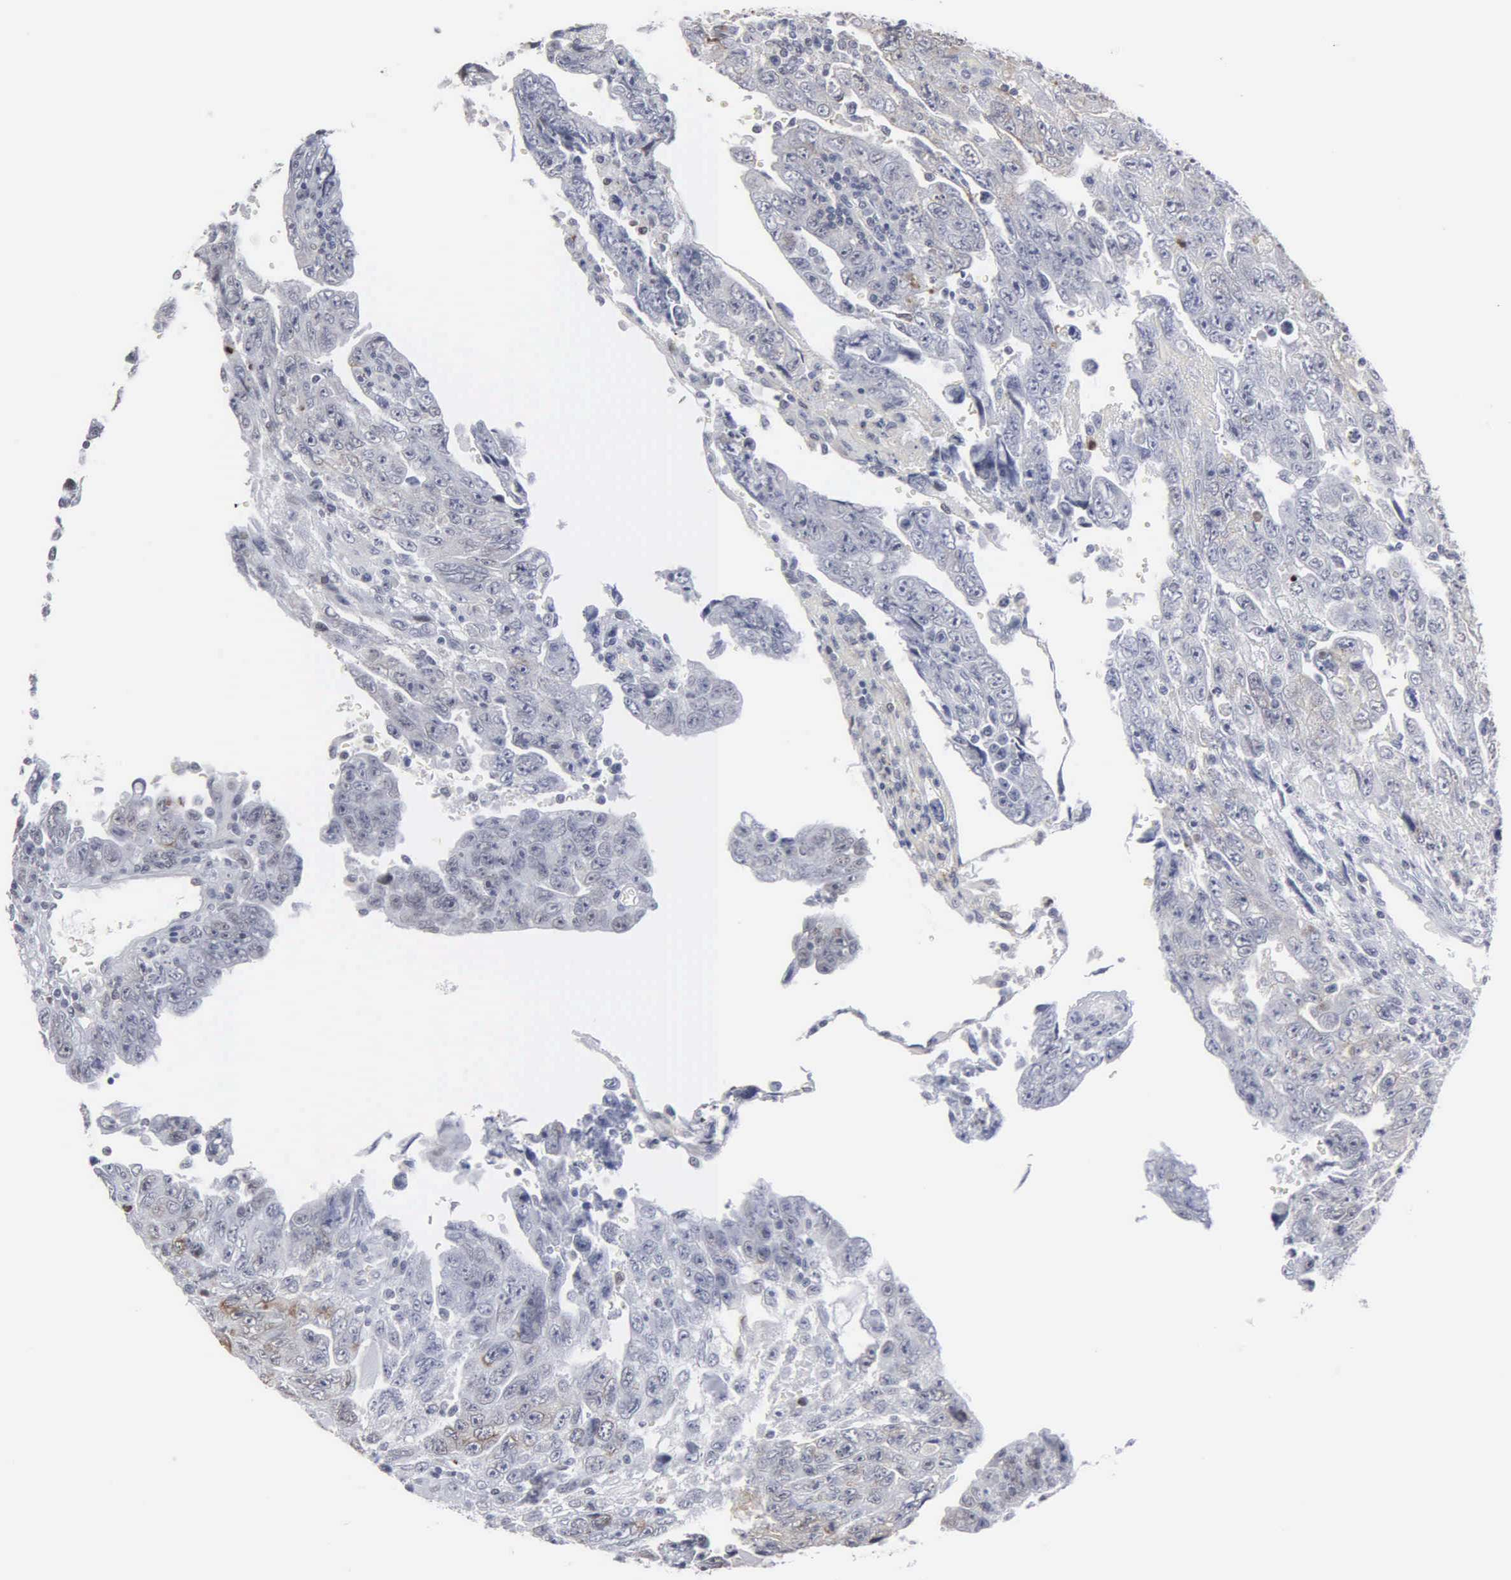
{"staining": {"intensity": "negative", "quantity": "none", "location": "none"}, "tissue": "testis cancer", "cell_type": "Tumor cells", "image_type": "cancer", "snomed": [{"axis": "morphology", "description": "Carcinoma, Embryonal, NOS"}, {"axis": "topography", "description": "Testis"}], "caption": "The photomicrograph reveals no staining of tumor cells in testis embryonal carcinoma. (Brightfield microscopy of DAB immunohistochemistry at high magnification).", "gene": "SPIN3", "patient": {"sex": "male", "age": 28}}